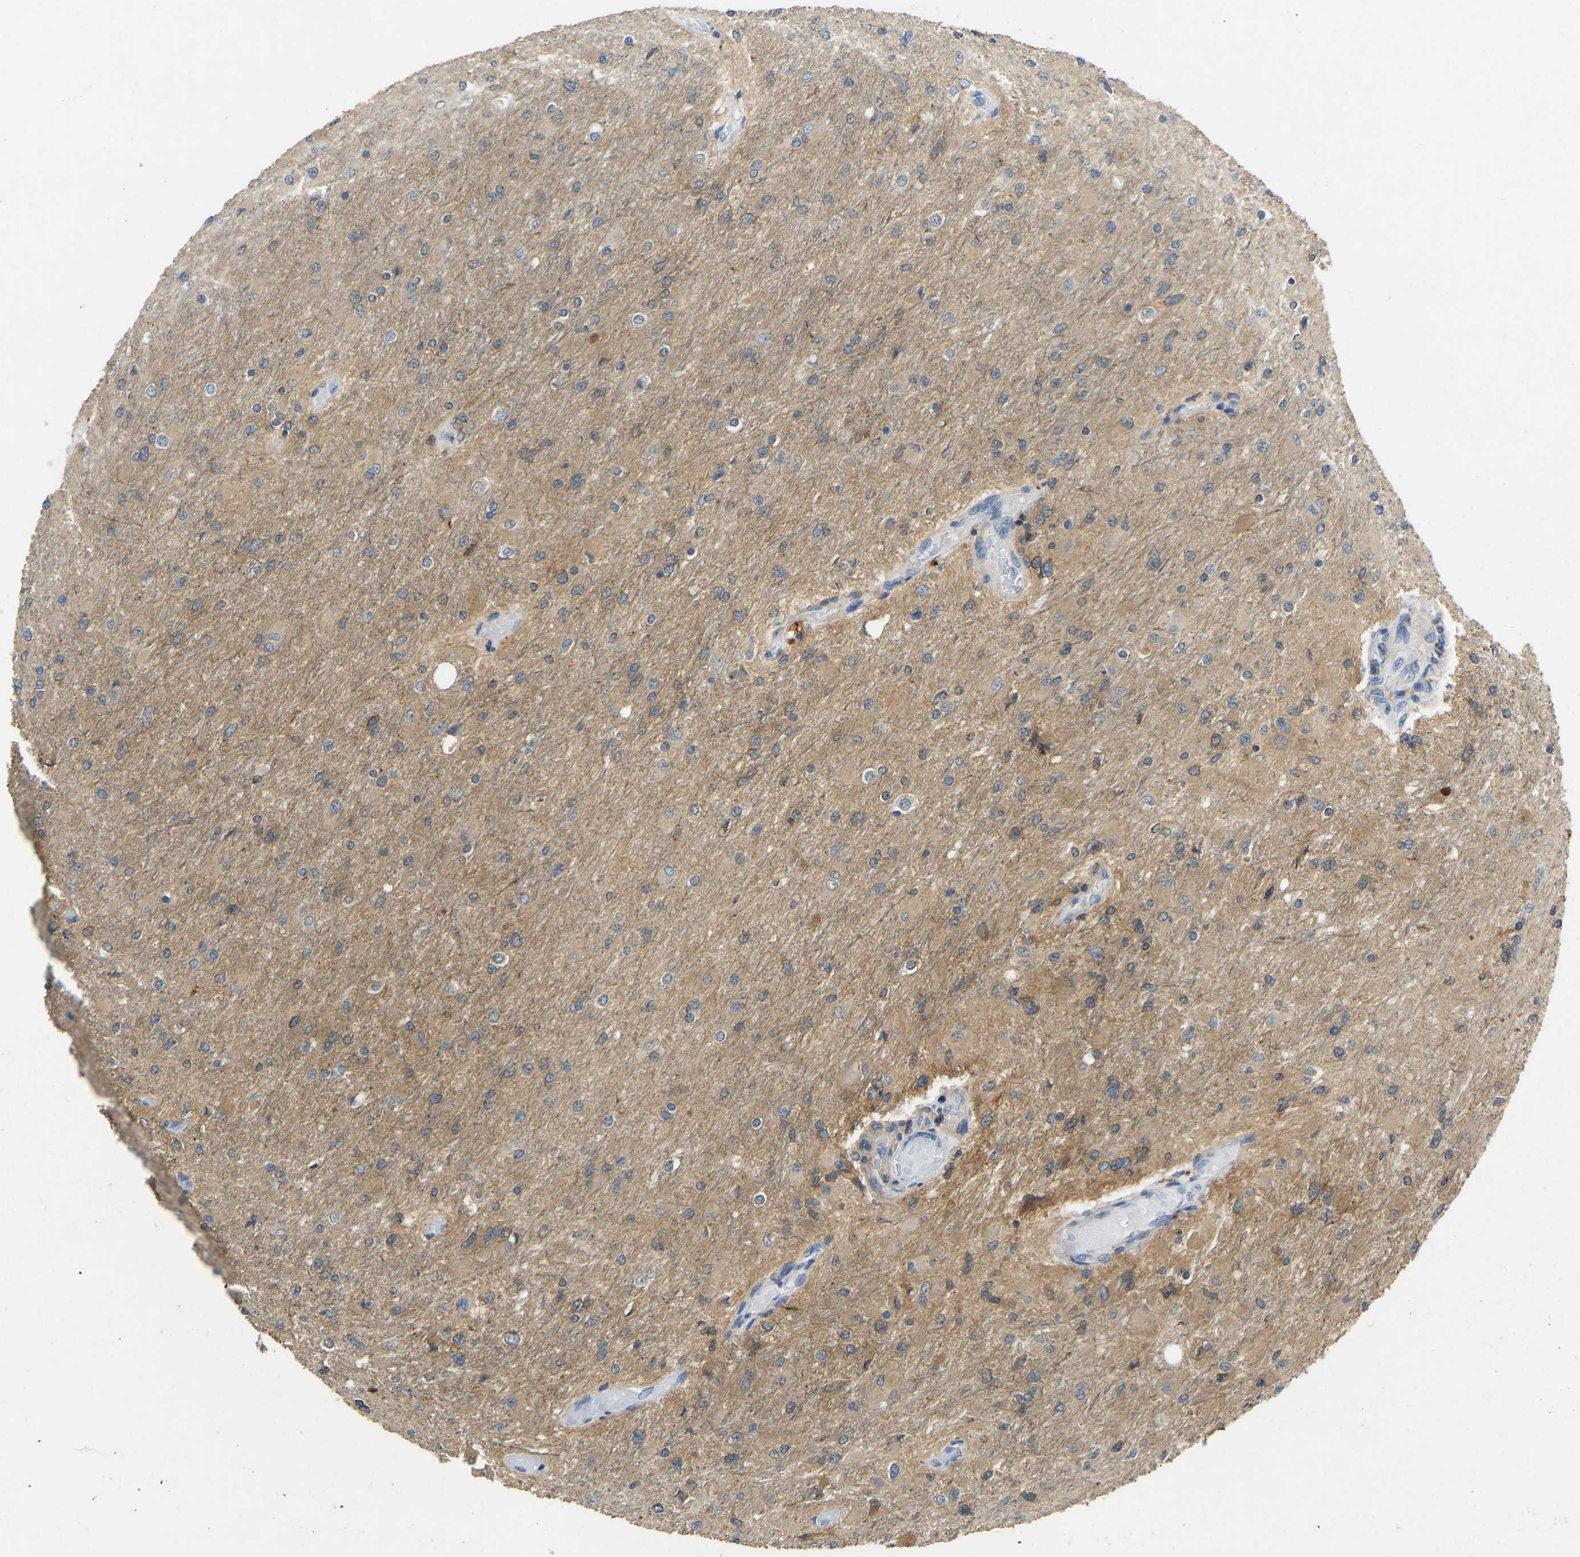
{"staining": {"intensity": "moderate", "quantity": "25%-75%", "location": "cytoplasmic/membranous"}, "tissue": "glioma", "cell_type": "Tumor cells", "image_type": "cancer", "snomed": [{"axis": "morphology", "description": "Glioma, malignant, High grade"}, {"axis": "topography", "description": "Cerebral cortex"}], "caption": "High-grade glioma (malignant) tissue exhibits moderate cytoplasmic/membranous staining in about 25%-75% of tumor cells (brown staining indicates protein expression, while blue staining denotes nuclei).", "gene": "NDRG3", "patient": {"sex": "female", "age": 36}}